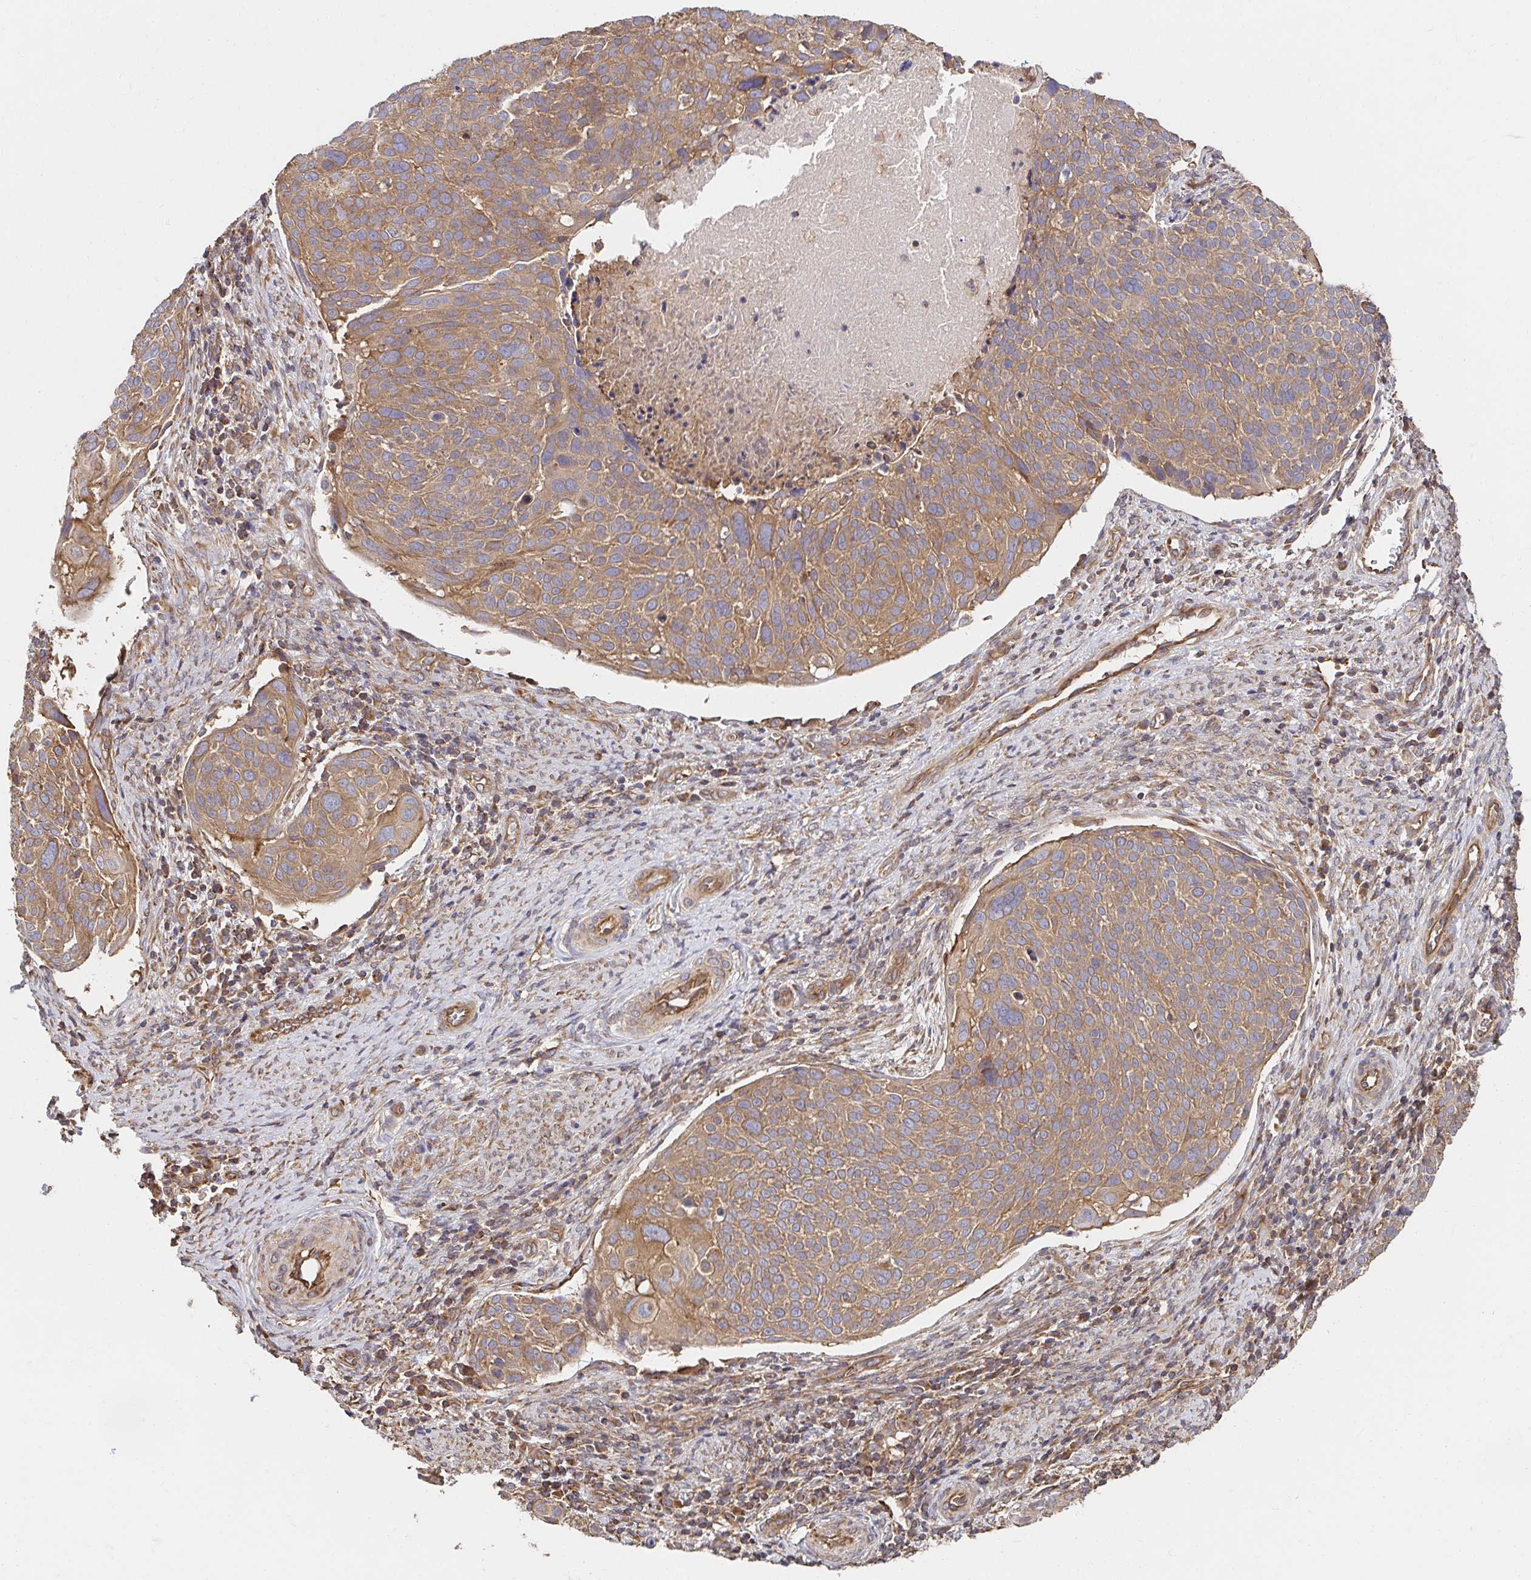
{"staining": {"intensity": "moderate", "quantity": ">75%", "location": "cytoplasmic/membranous"}, "tissue": "cervical cancer", "cell_type": "Tumor cells", "image_type": "cancer", "snomed": [{"axis": "morphology", "description": "Squamous cell carcinoma, NOS"}, {"axis": "topography", "description": "Cervix"}], "caption": "This micrograph shows cervical cancer stained with immunohistochemistry (IHC) to label a protein in brown. The cytoplasmic/membranous of tumor cells show moderate positivity for the protein. Nuclei are counter-stained blue.", "gene": "APBB1", "patient": {"sex": "female", "age": 39}}